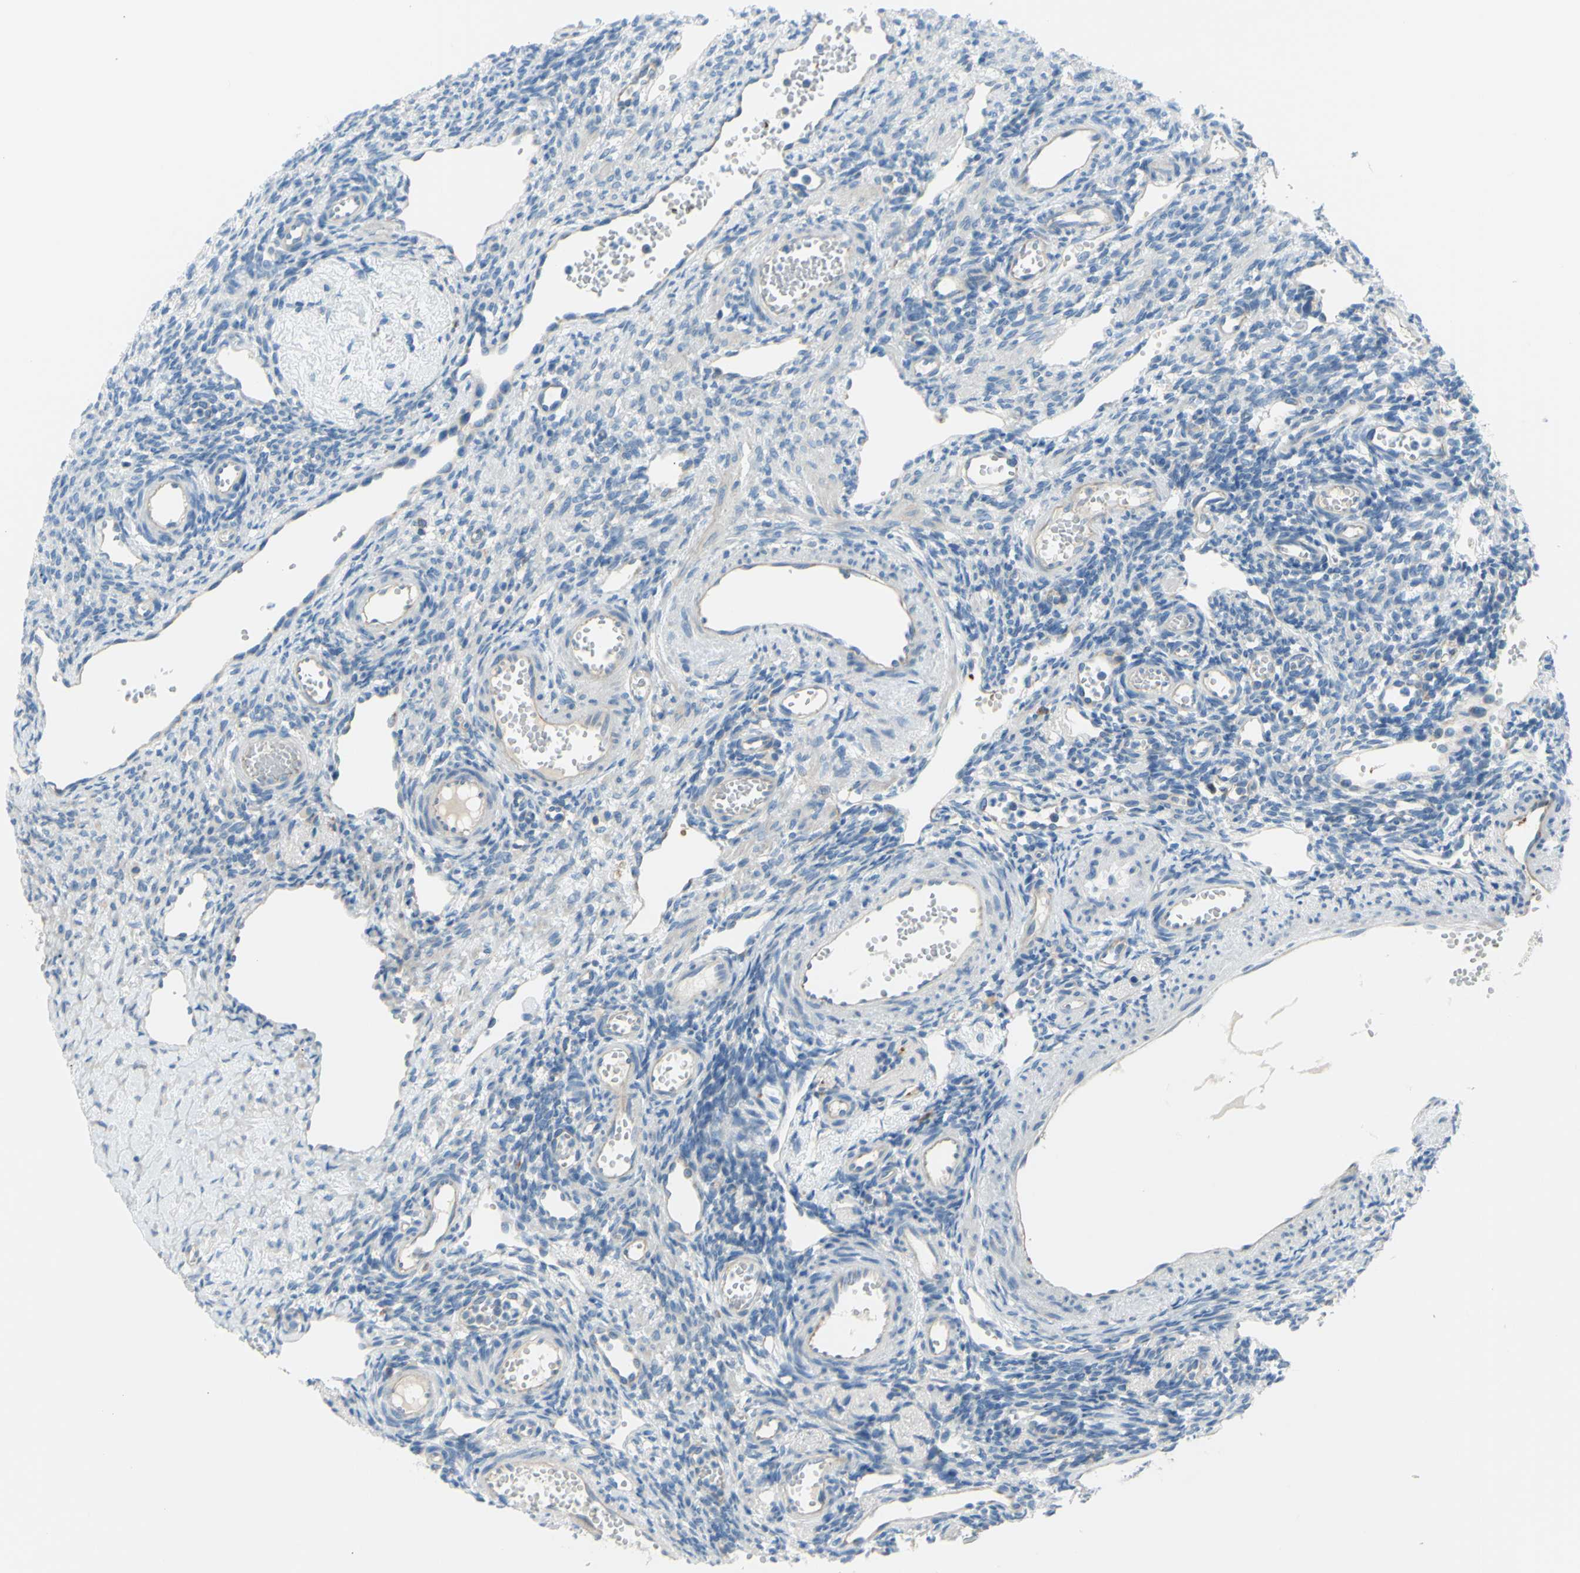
{"staining": {"intensity": "negative", "quantity": "none", "location": "none"}, "tissue": "ovary", "cell_type": "Ovarian stroma cells", "image_type": "normal", "snomed": [{"axis": "morphology", "description": "Normal tissue, NOS"}, {"axis": "topography", "description": "Ovary"}], "caption": "IHC of normal human ovary shows no positivity in ovarian stroma cells.", "gene": "FRMD4B", "patient": {"sex": "female", "age": 33}}